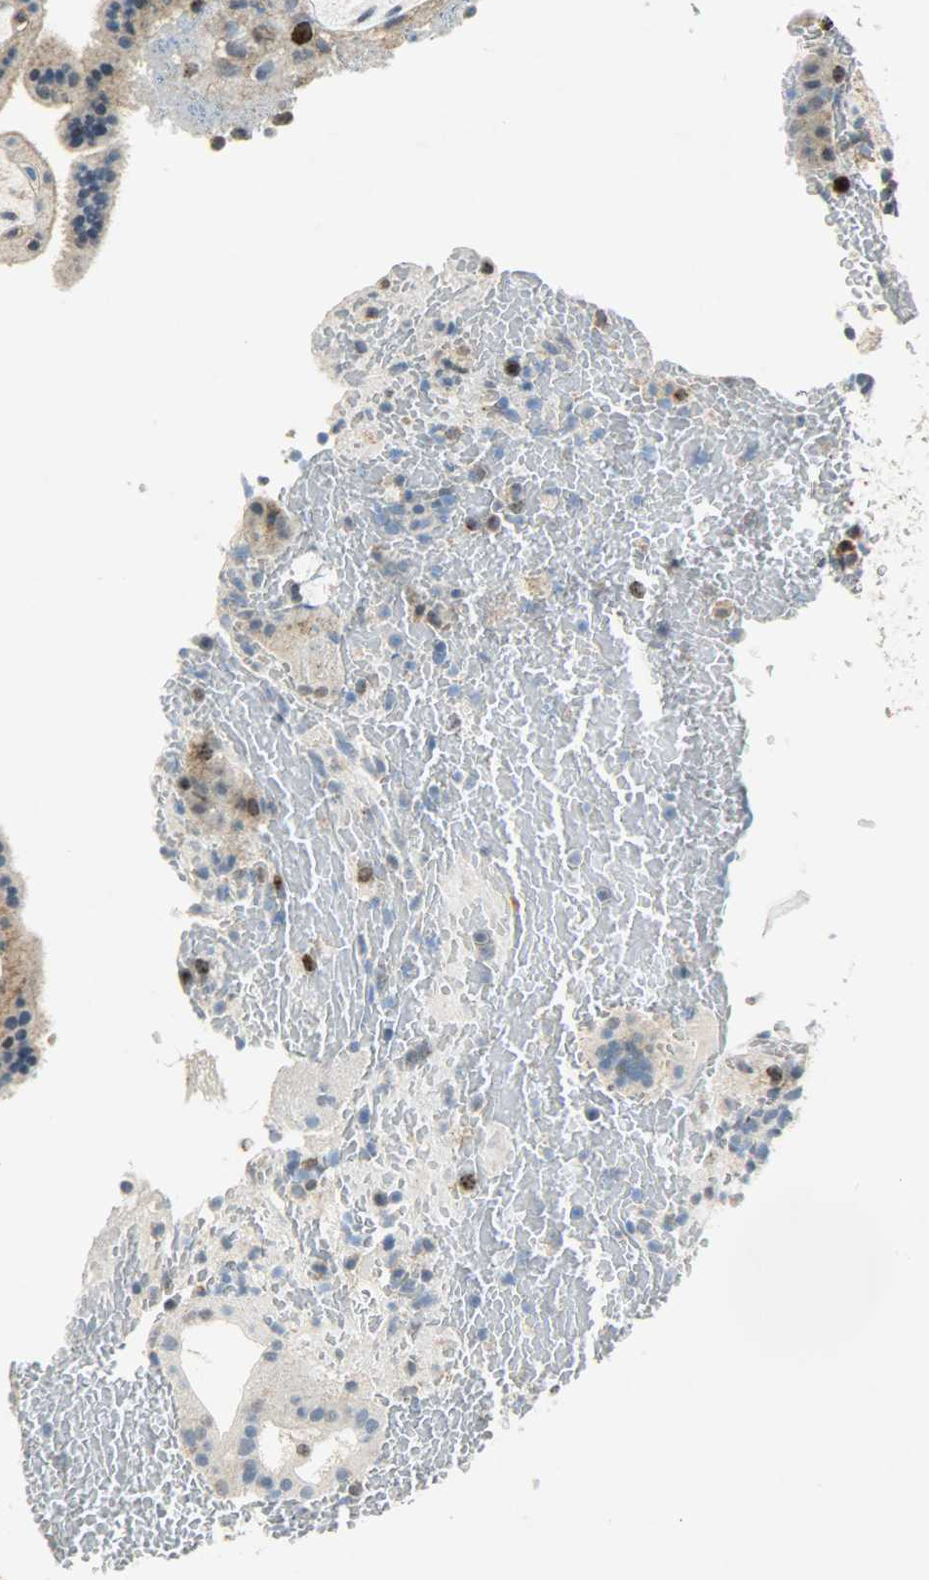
{"staining": {"intensity": "weak", "quantity": "25%-75%", "location": "cytoplasmic/membranous,nuclear"}, "tissue": "placenta", "cell_type": "Decidual cells", "image_type": "normal", "snomed": [{"axis": "morphology", "description": "Normal tissue, NOS"}, {"axis": "topography", "description": "Placenta"}], "caption": "Protein positivity by immunohistochemistry exhibits weak cytoplasmic/membranous,nuclear staining in approximately 25%-75% of decidual cells in benign placenta.", "gene": "AURKB", "patient": {"sex": "female", "age": 19}}